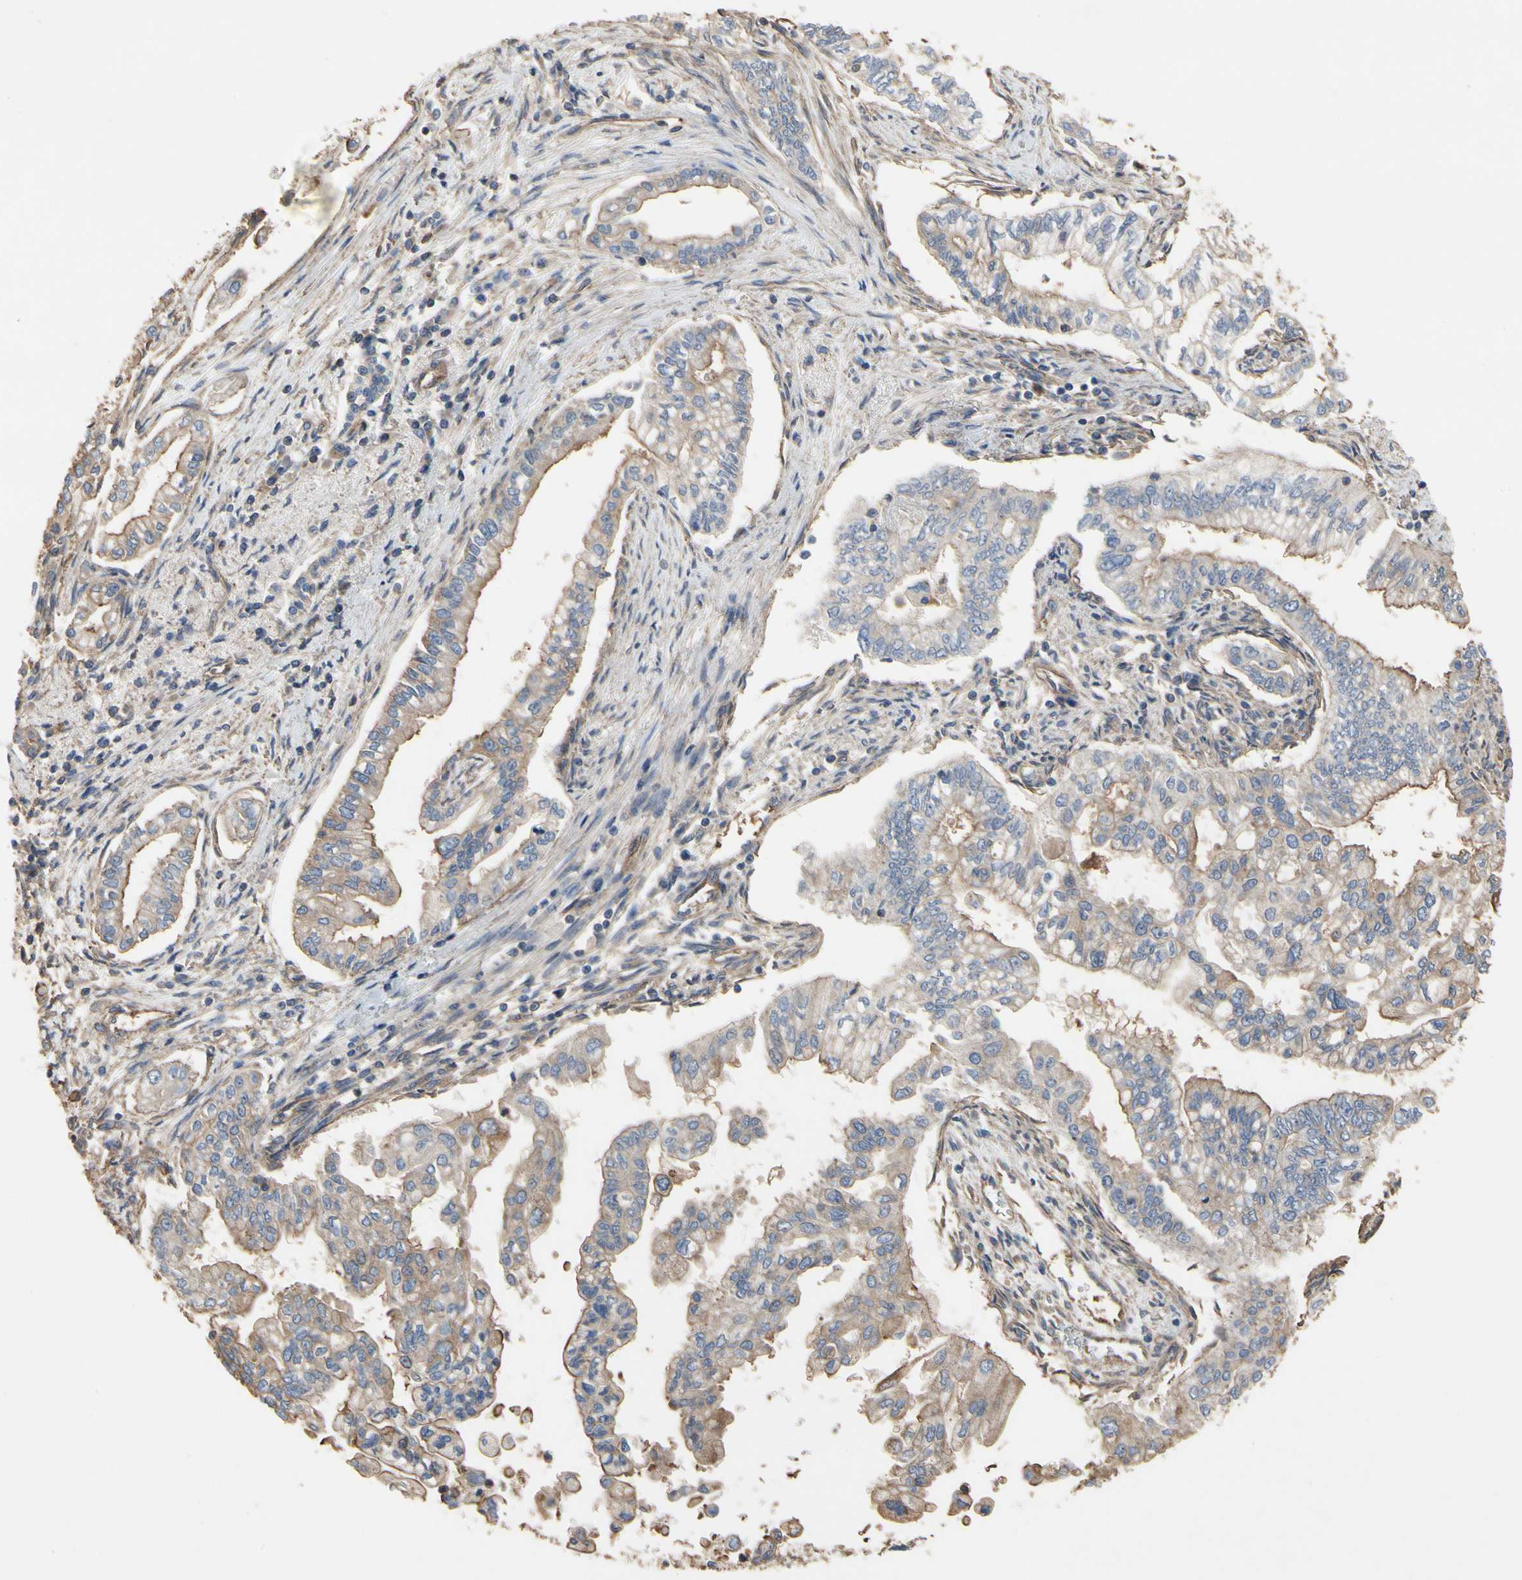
{"staining": {"intensity": "moderate", "quantity": "25%-75%", "location": "cytoplasmic/membranous"}, "tissue": "pancreatic cancer", "cell_type": "Tumor cells", "image_type": "cancer", "snomed": [{"axis": "morphology", "description": "Normal tissue, NOS"}, {"axis": "topography", "description": "Pancreas"}], "caption": "A brown stain highlights moderate cytoplasmic/membranous staining of a protein in human pancreatic cancer tumor cells.", "gene": "PDZK1", "patient": {"sex": "male", "age": 42}}